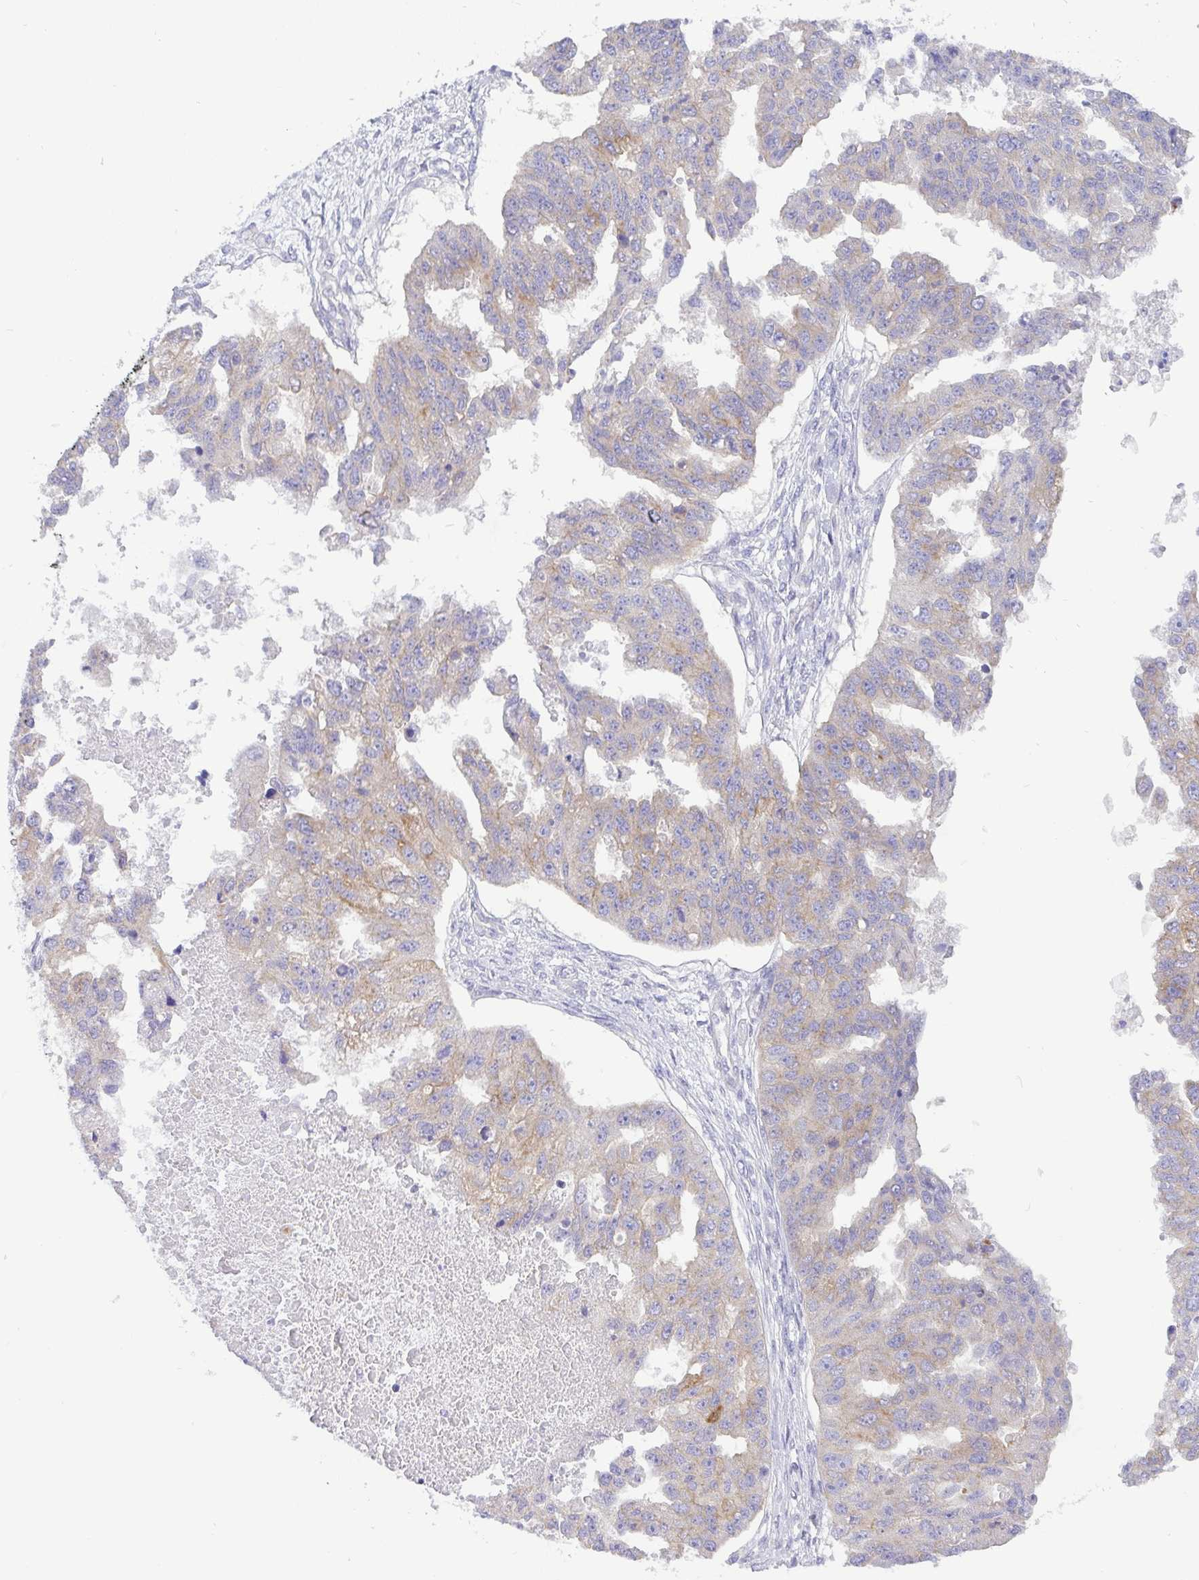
{"staining": {"intensity": "moderate", "quantity": "25%-75%", "location": "cytoplasmic/membranous"}, "tissue": "ovarian cancer", "cell_type": "Tumor cells", "image_type": "cancer", "snomed": [{"axis": "morphology", "description": "Cystadenocarcinoma, serous, NOS"}, {"axis": "topography", "description": "Ovary"}], "caption": "An image showing moderate cytoplasmic/membranous staining in about 25%-75% of tumor cells in ovarian cancer, as visualized by brown immunohistochemical staining.", "gene": "FAM177A1", "patient": {"sex": "female", "age": 58}}